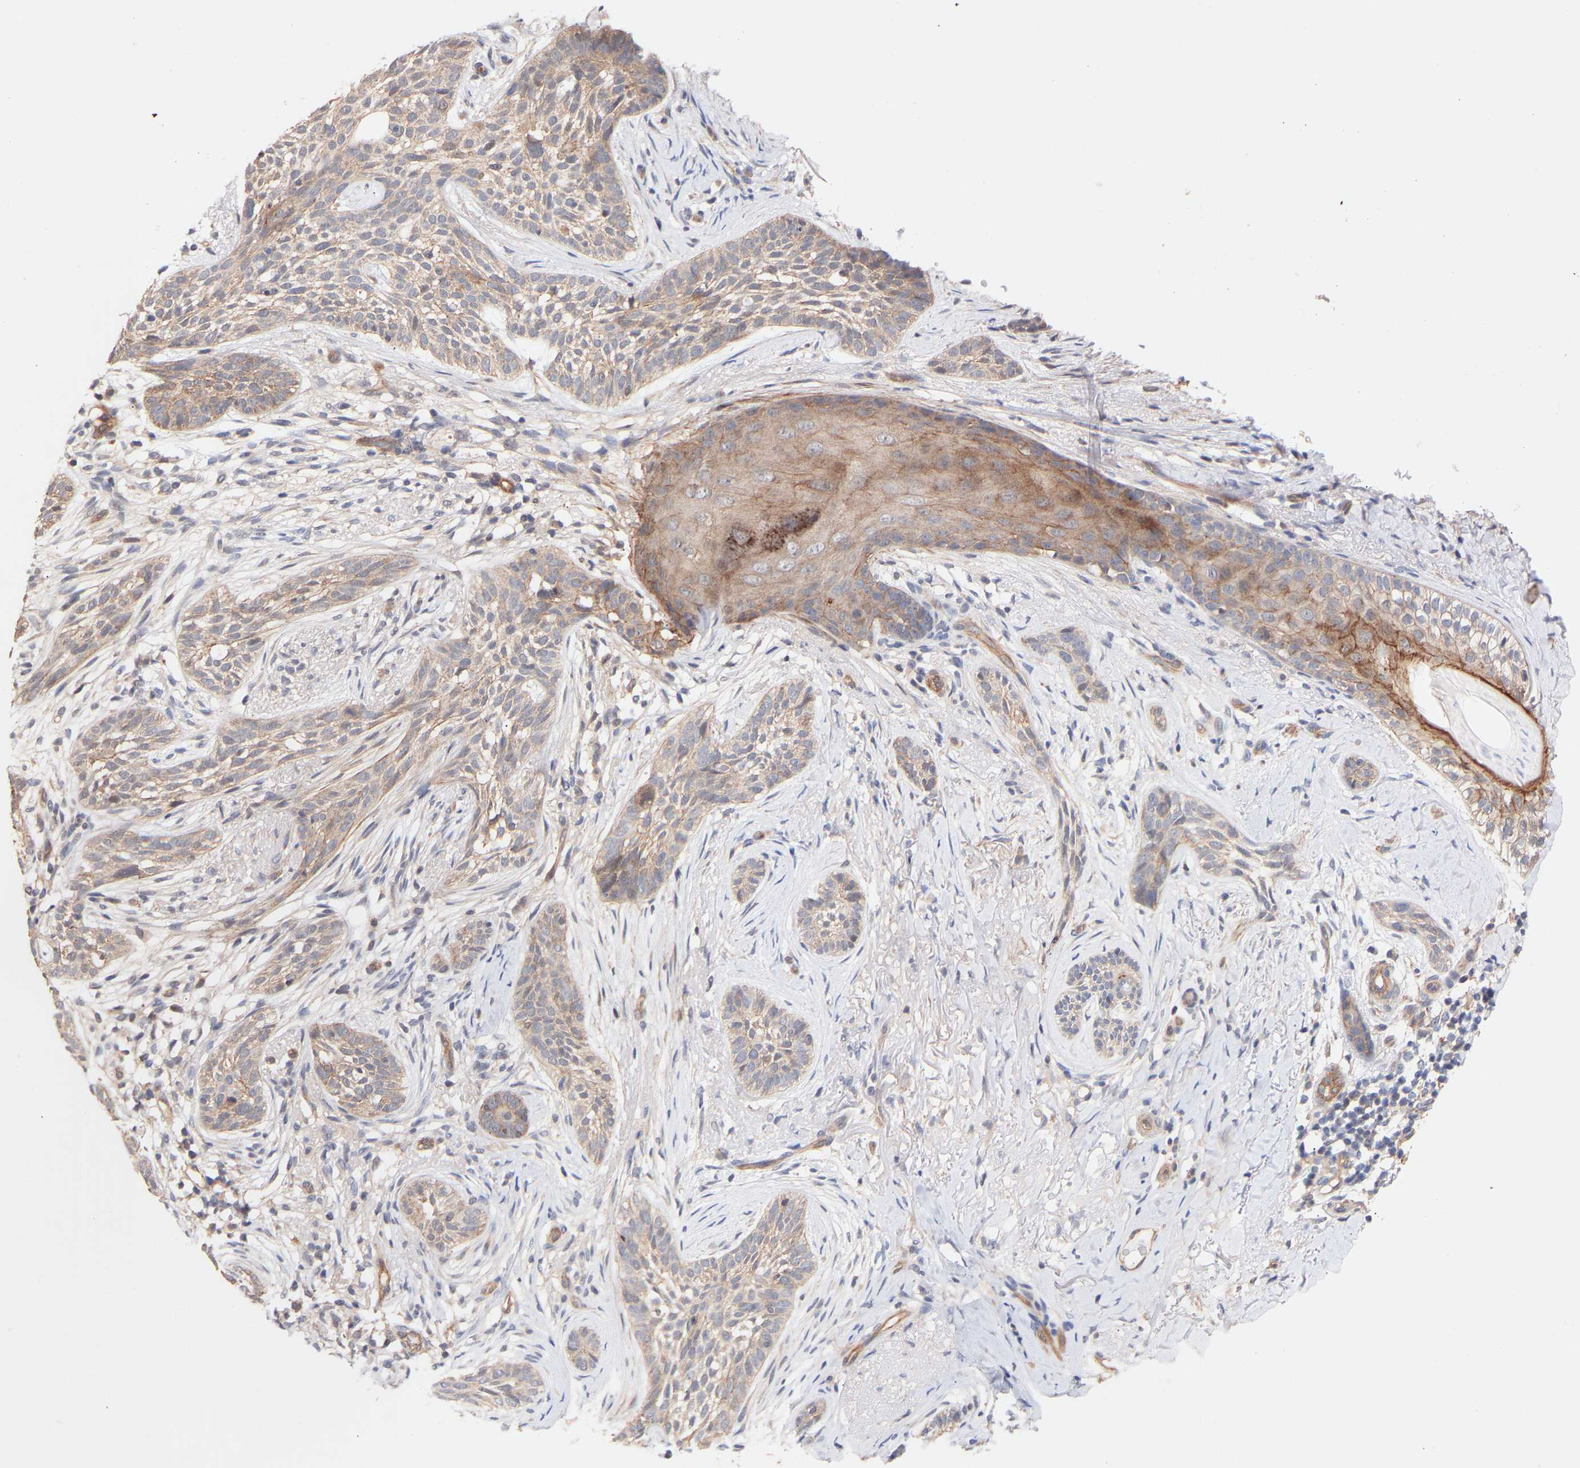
{"staining": {"intensity": "weak", "quantity": "<25%", "location": "cytoplasmic/membranous"}, "tissue": "skin cancer", "cell_type": "Tumor cells", "image_type": "cancer", "snomed": [{"axis": "morphology", "description": "Basal cell carcinoma"}, {"axis": "topography", "description": "Skin"}], "caption": "Protein analysis of skin basal cell carcinoma demonstrates no significant positivity in tumor cells.", "gene": "PDLIM5", "patient": {"sex": "female", "age": 88}}